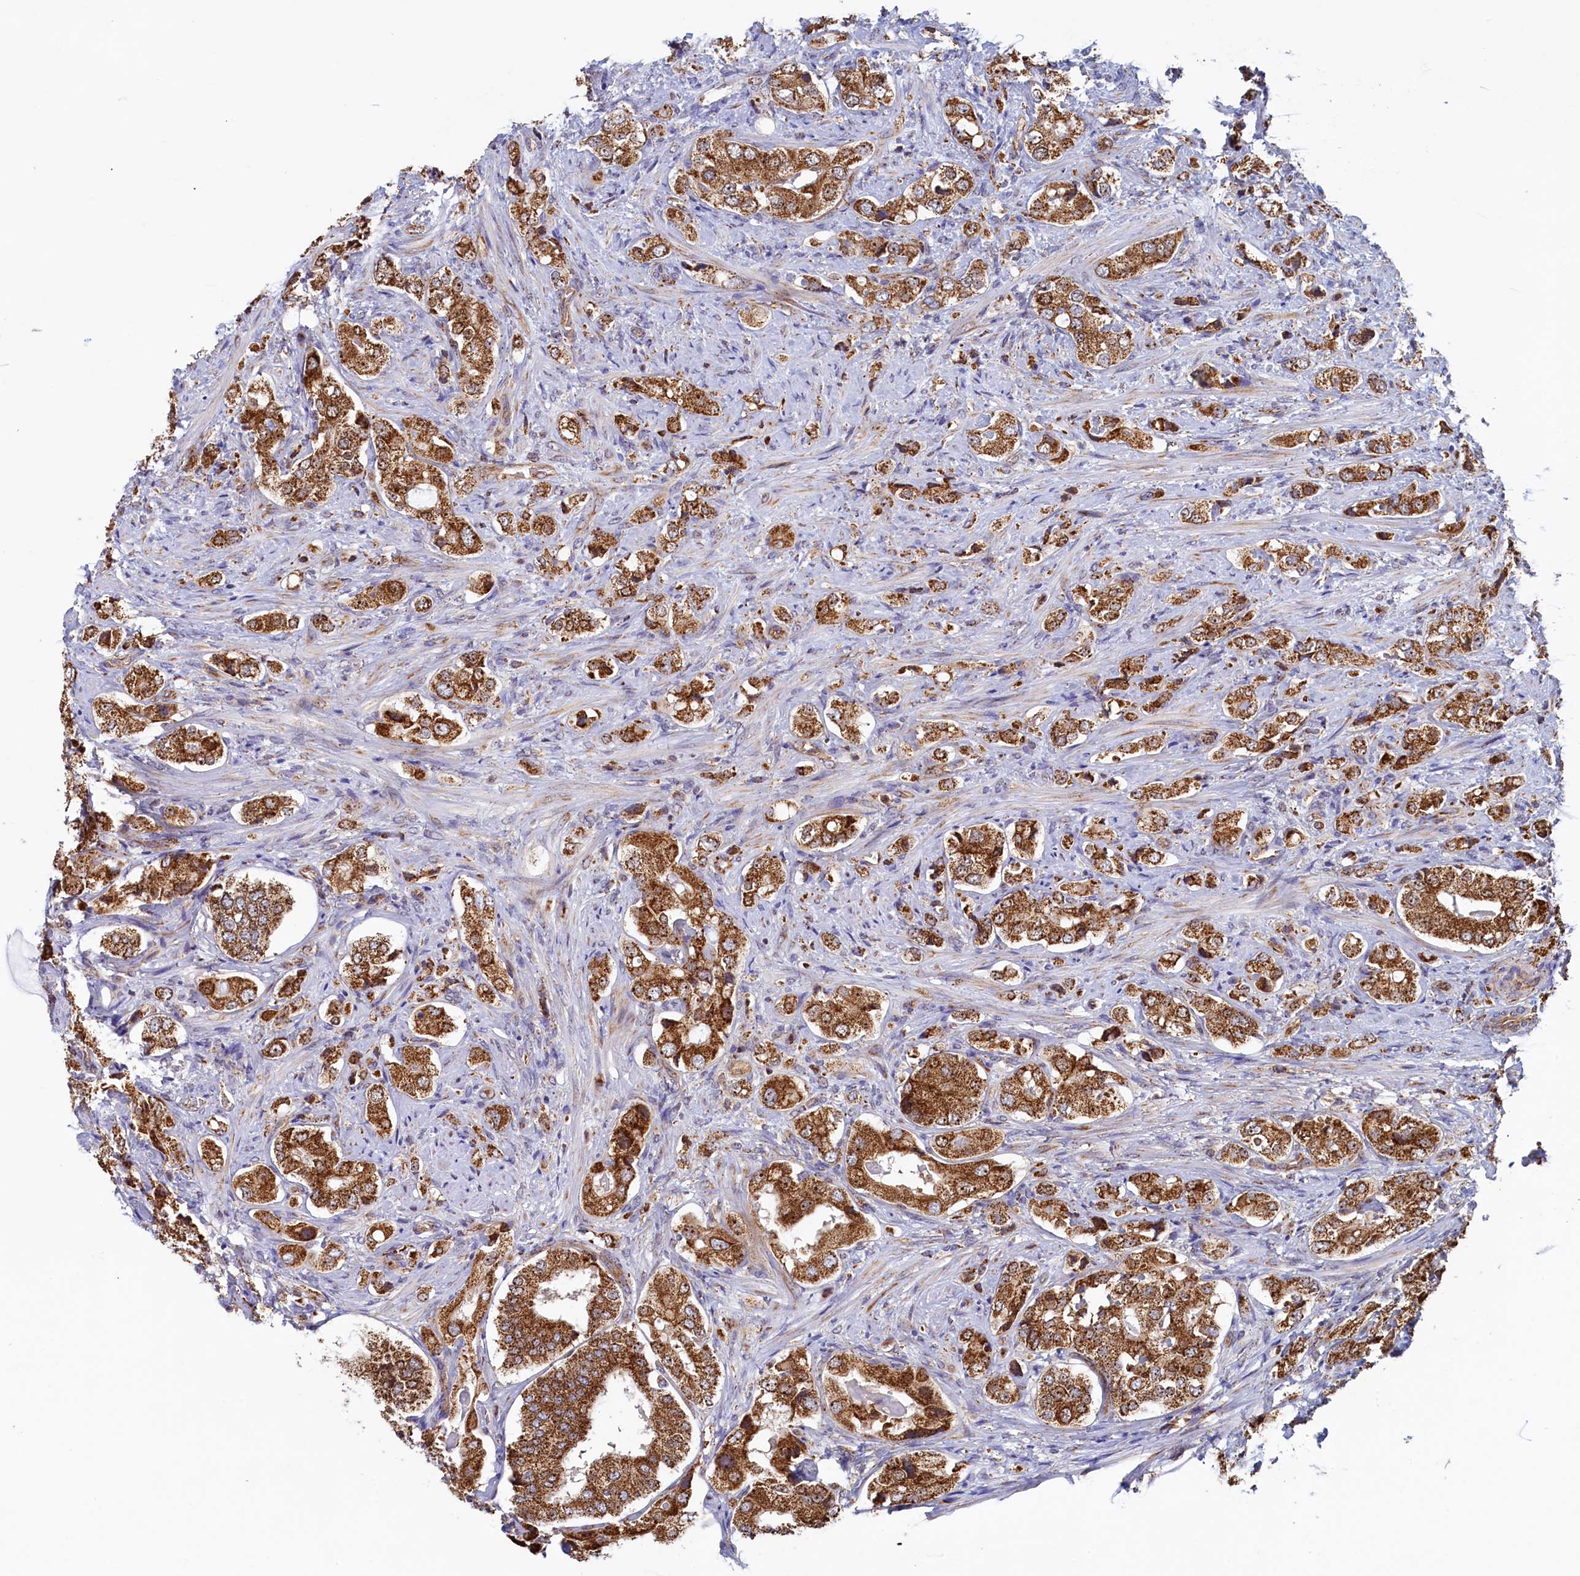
{"staining": {"intensity": "strong", "quantity": ">75%", "location": "cytoplasmic/membranous"}, "tissue": "prostate cancer", "cell_type": "Tumor cells", "image_type": "cancer", "snomed": [{"axis": "morphology", "description": "Adenocarcinoma, High grade"}, {"axis": "topography", "description": "Prostate"}], "caption": "Protein analysis of high-grade adenocarcinoma (prostate) tissue reveals strong cytoplasmic/membranous positivity in about >75% of tumor cells. (Brightfield microscopy of DAB IHC at high magnification).", "gene": "UBE3B", "patient": {"sex": "male", "age": 65}}